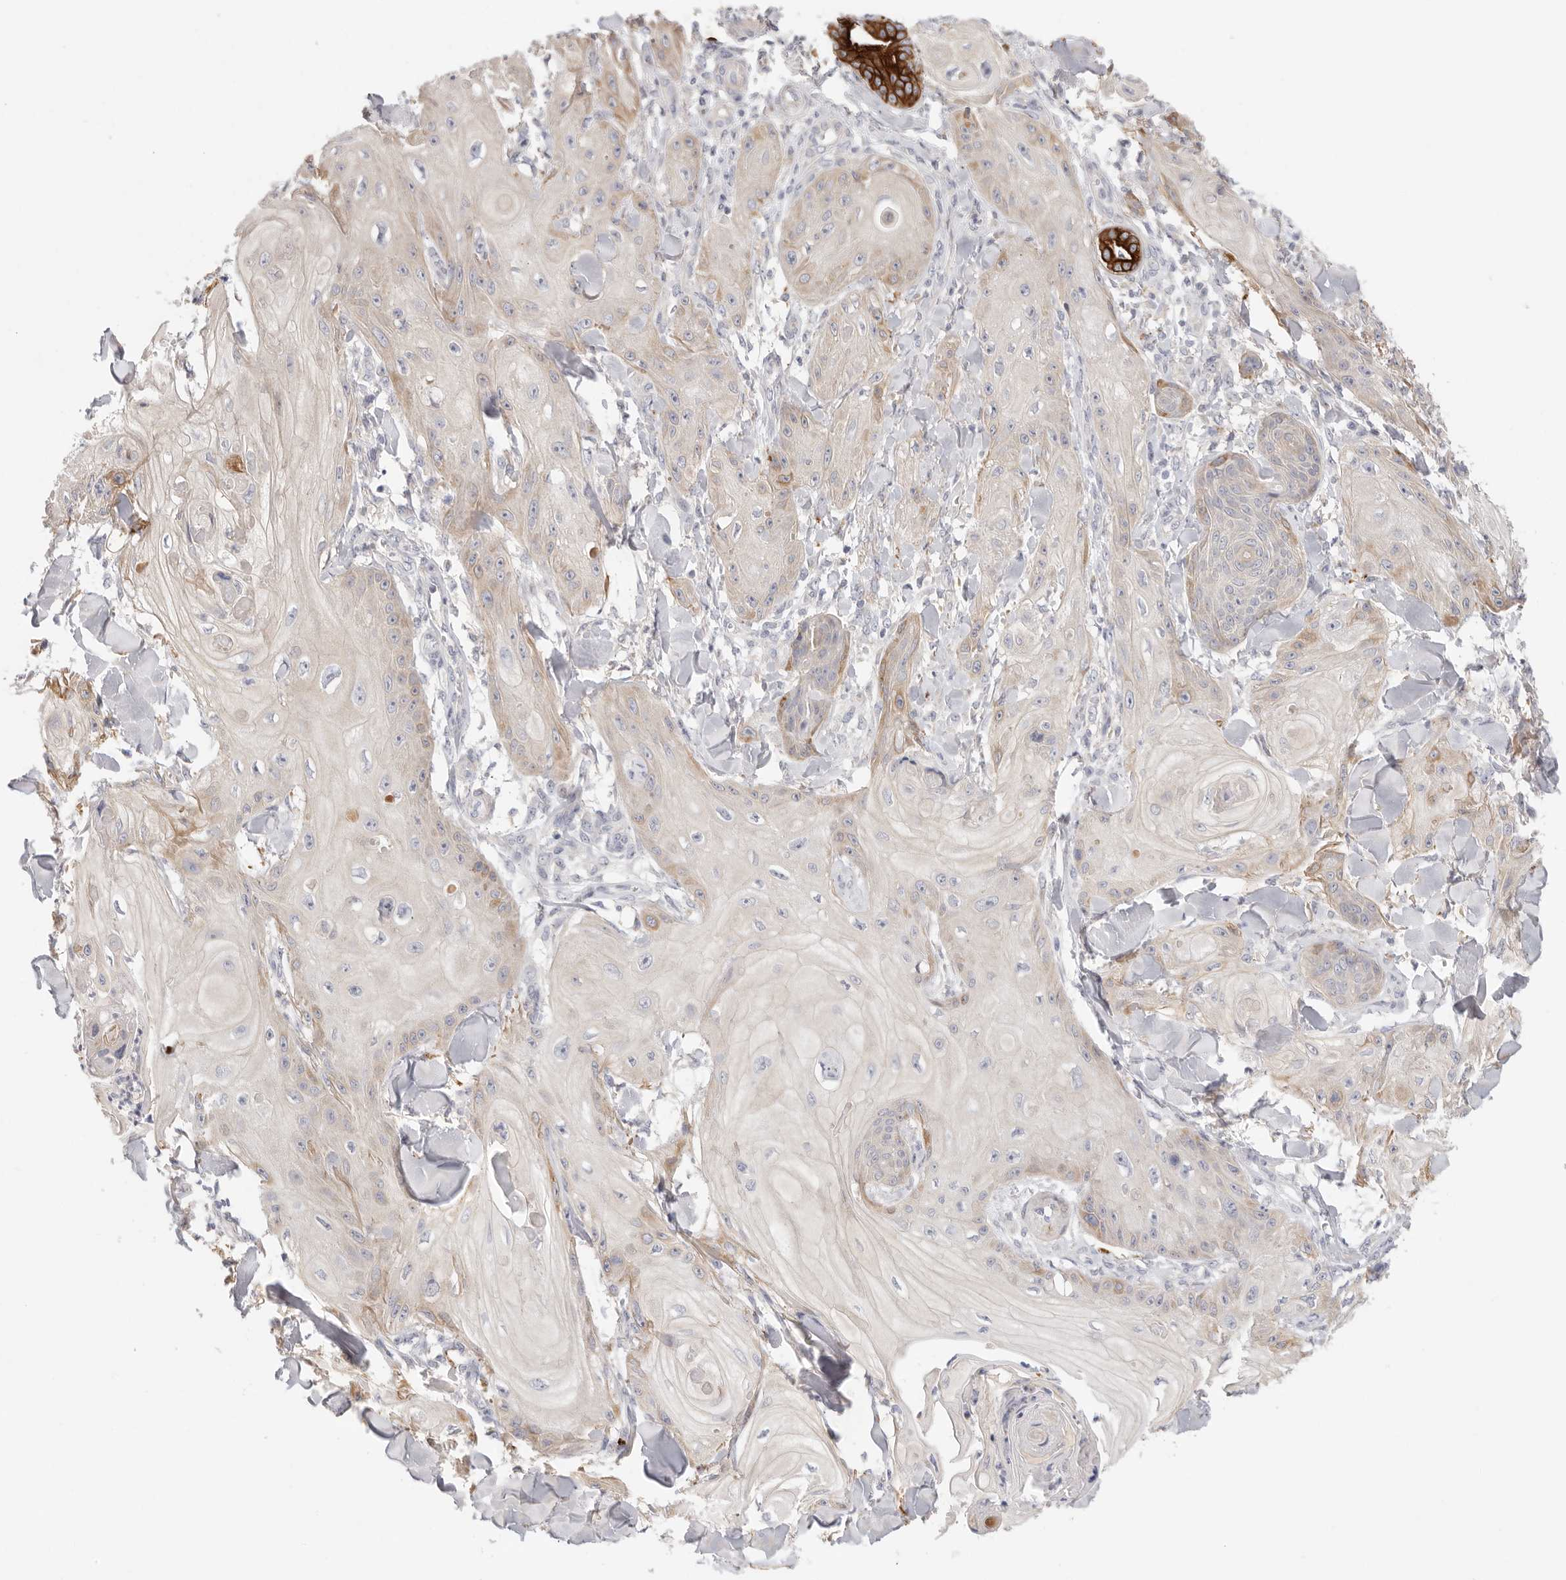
{"staining": {"intensity": "moderate", "quantity": "25%-75%", "location": "cytoplasmic/membranous"}, "tissue": "skin cancer", "cell_type": "Tumor cells", "image_type": "cancer", "snomed": [{"axis": "morphology", "description": "Squamous cell carcinoma, NOS"}, {"axis": "topography", "description": "Skin"}], "caption": "Human squamous cell carcinoma (skin) stained for a protein (brown) displays moderate cytoplasmic/membranous positive staining in about 25%-75% of tumor cells.", "gene": "USH1C", "patient": {"sex": "male", "age": 74}}